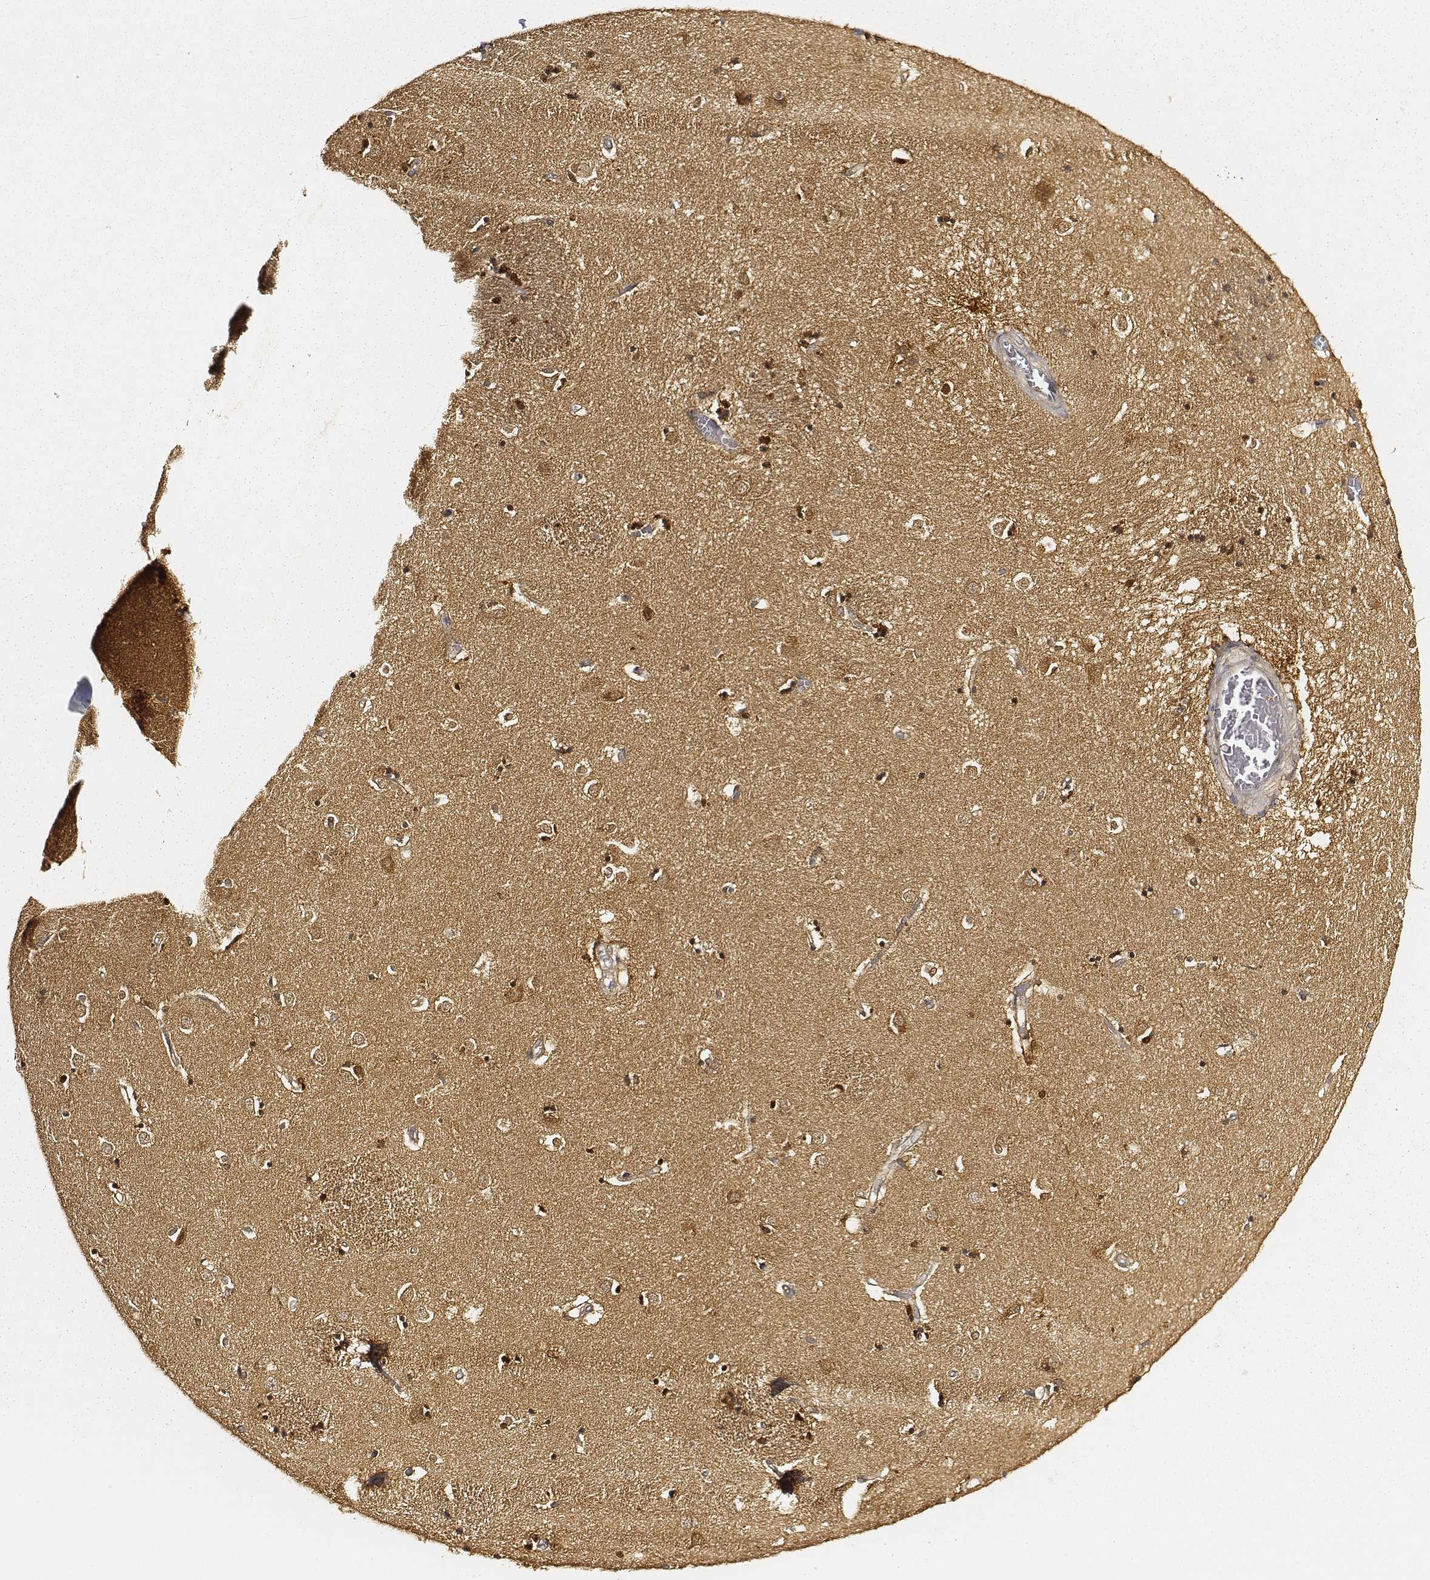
{"staining": {"intensity": "strong", "quantity": ">75%", "location": "cytoplasmic/membranous"}, "tissue": "caudate", "cell_type": "Glial cells", "image_type": "normal", "snomed": [{"axis": "morphology", "description": "Normal tissue, NOS"}, {"axis": "topography", "description": "Lateral ventricle wall"}], "caption": "An immunohistochemistry micrograph of benign tissue is shown. Protein staining in brown labels strong cytoplasmic/membranous positivity in caudate within glial cells.", "gene": "CARS1", "patient": {"sex": "male", "age": 54}}